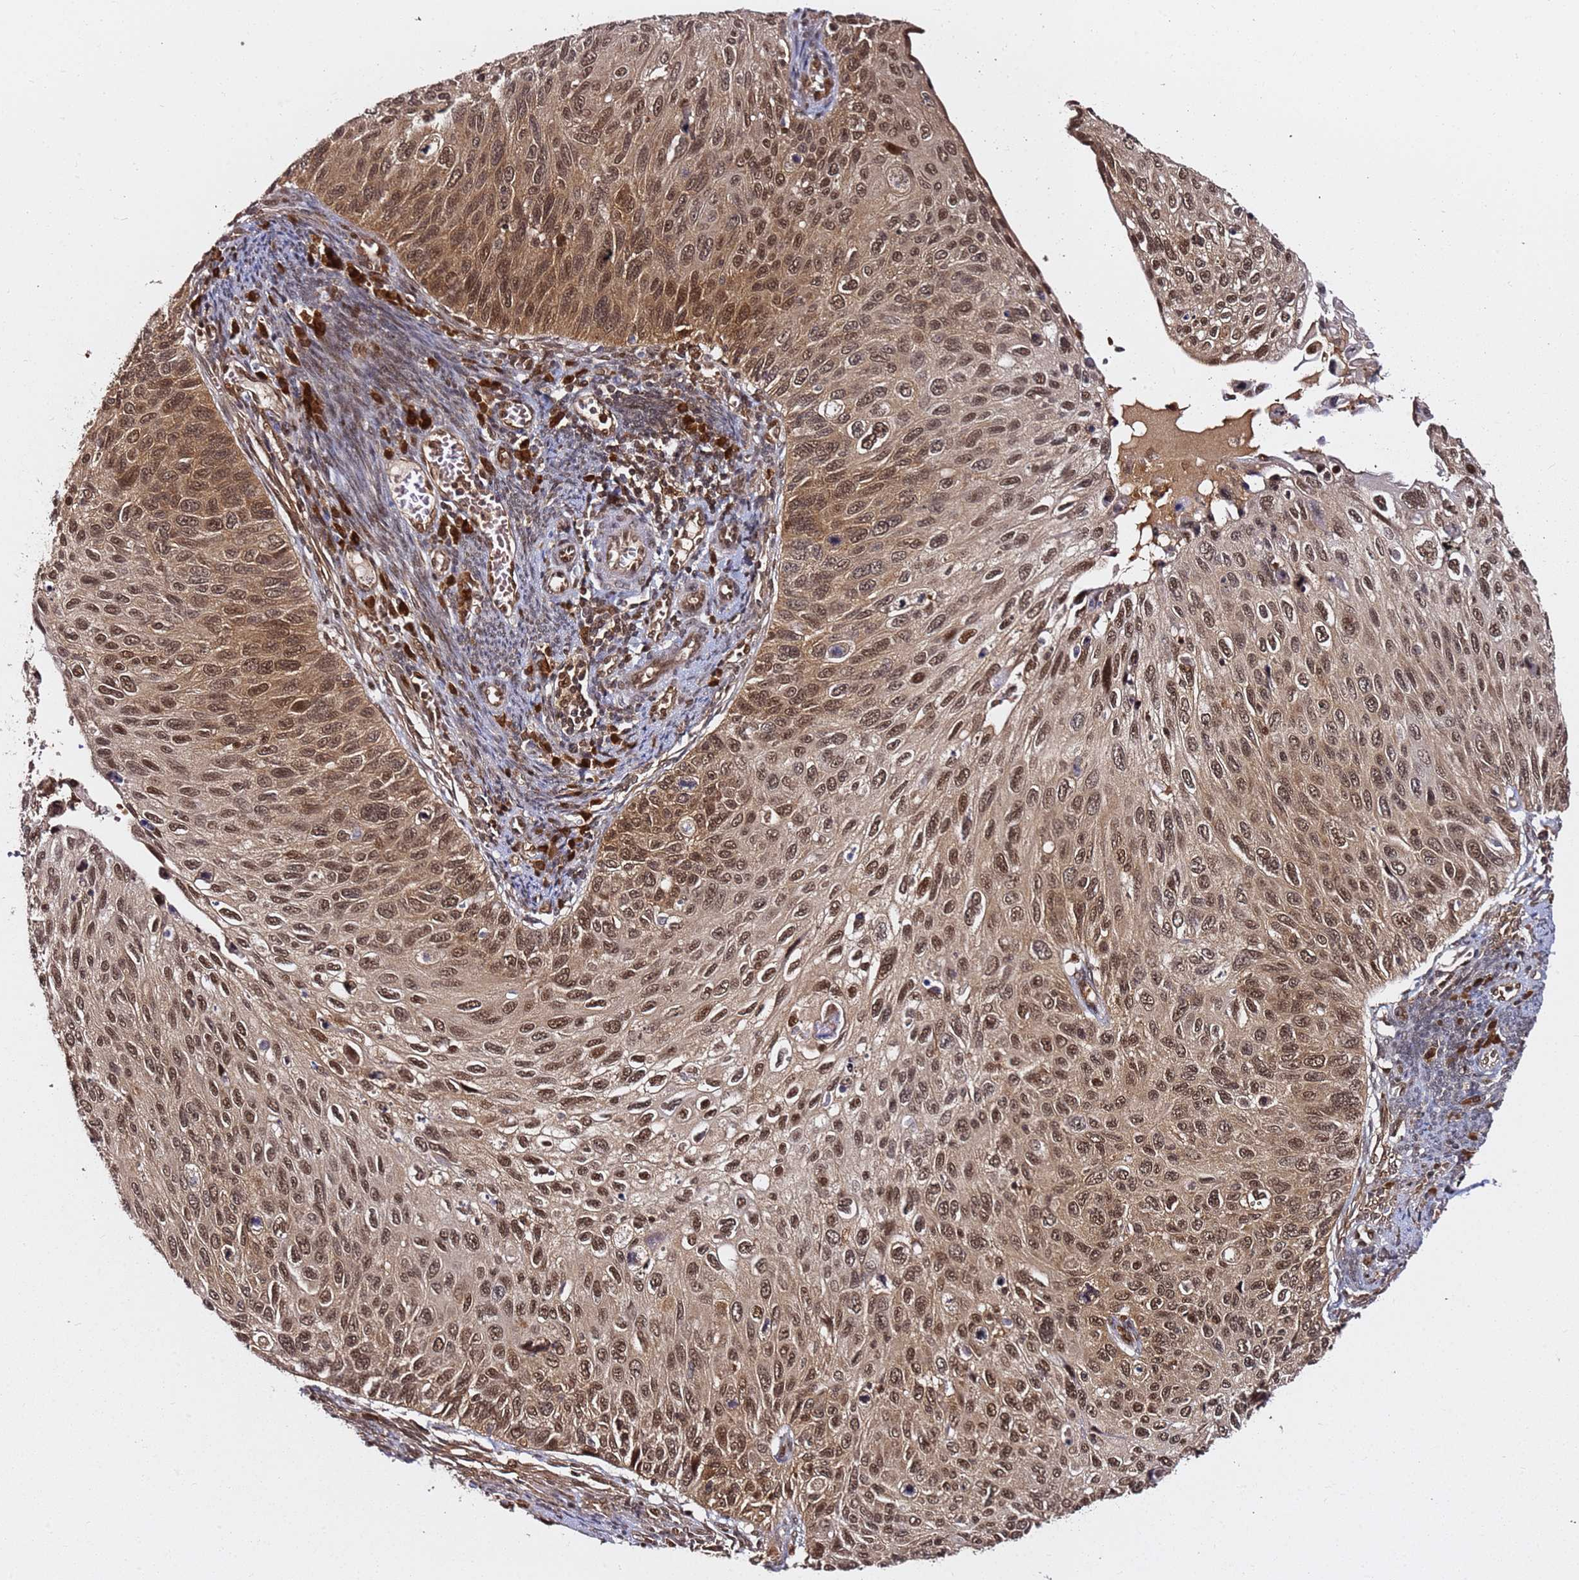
{"staining": {"intensity": "moderate", "quantity": ">75%", "location": "cytoplasmic/membranous,nuclear"}, "tissue": "cervical cancer", "cell_type": "Tumor cells", "image_type": "cancer", "snomed": [{"axis": "morphology", "description": "Squamous cell carcinoma, NOS"}, {"axis": "topography", "description": "Cervix"}], "caption": "Immunohistochemistry (IHC) of human squamous cell carcinoma (cervical) exhibits medium levels of moderate cytoplasmic/membranous and nuclear expression in about >75% of tumor cells.", "gene": "RGS18", "patient": {"sex": "female", "age": 70}}